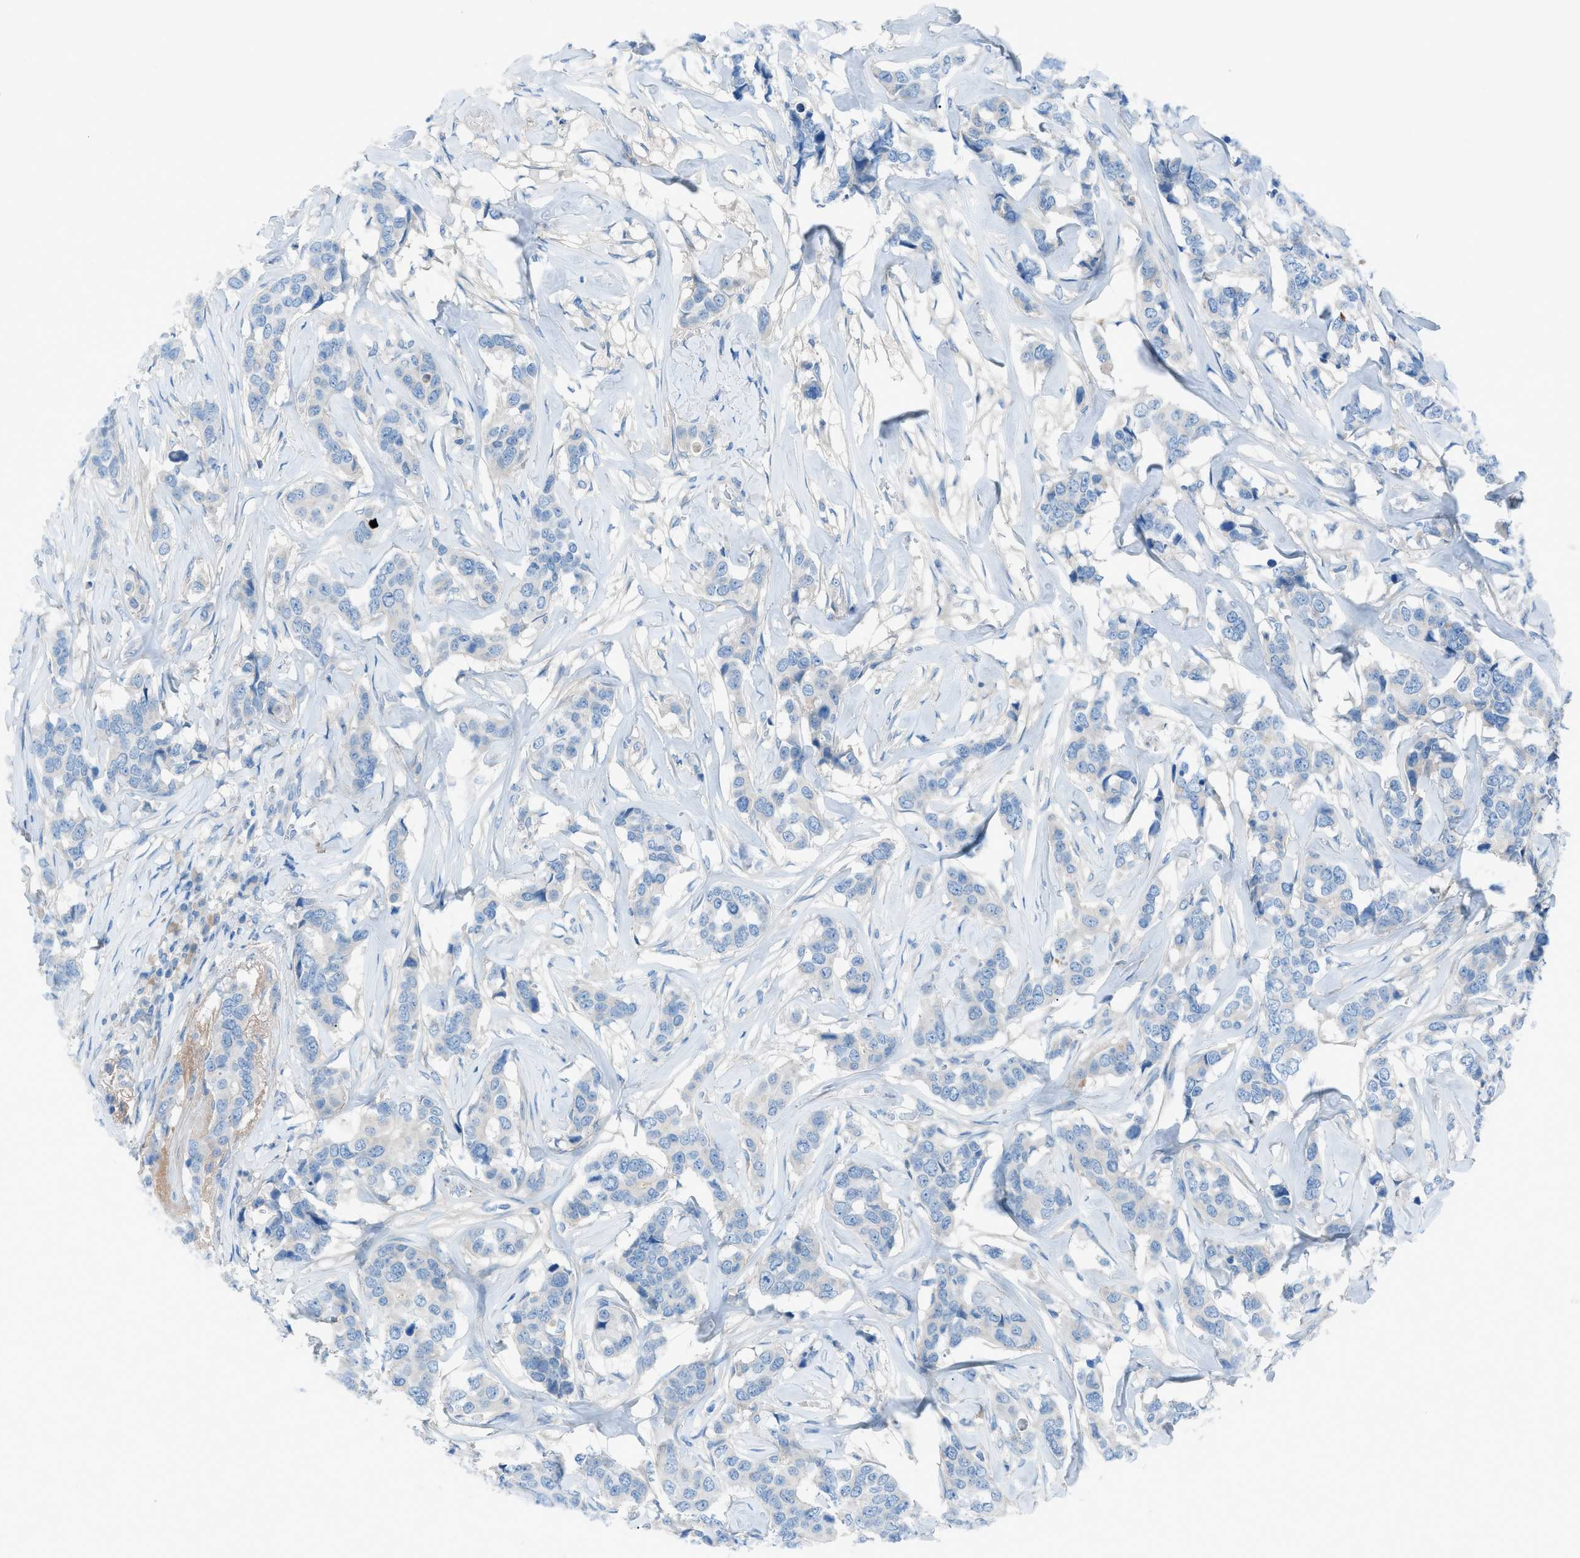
{"staining": {"intensity": "negative", "quantity": "none", "location": "none"}, "tissue": "breast cancer", "cell_type": "Tumor cells", "image_type": "cancer", "snomed": [{"axis": "morphology", "description": "Lobular carcinoma"}, {"axis": "topography", "description": "Breast"}], "caption": "A photomicrograph of human breast cancer (lobular carcinoma) is negative for staining in tumor cells.", "gene": "C5AR2", "patient": {"sex": "female", "age": 59}}